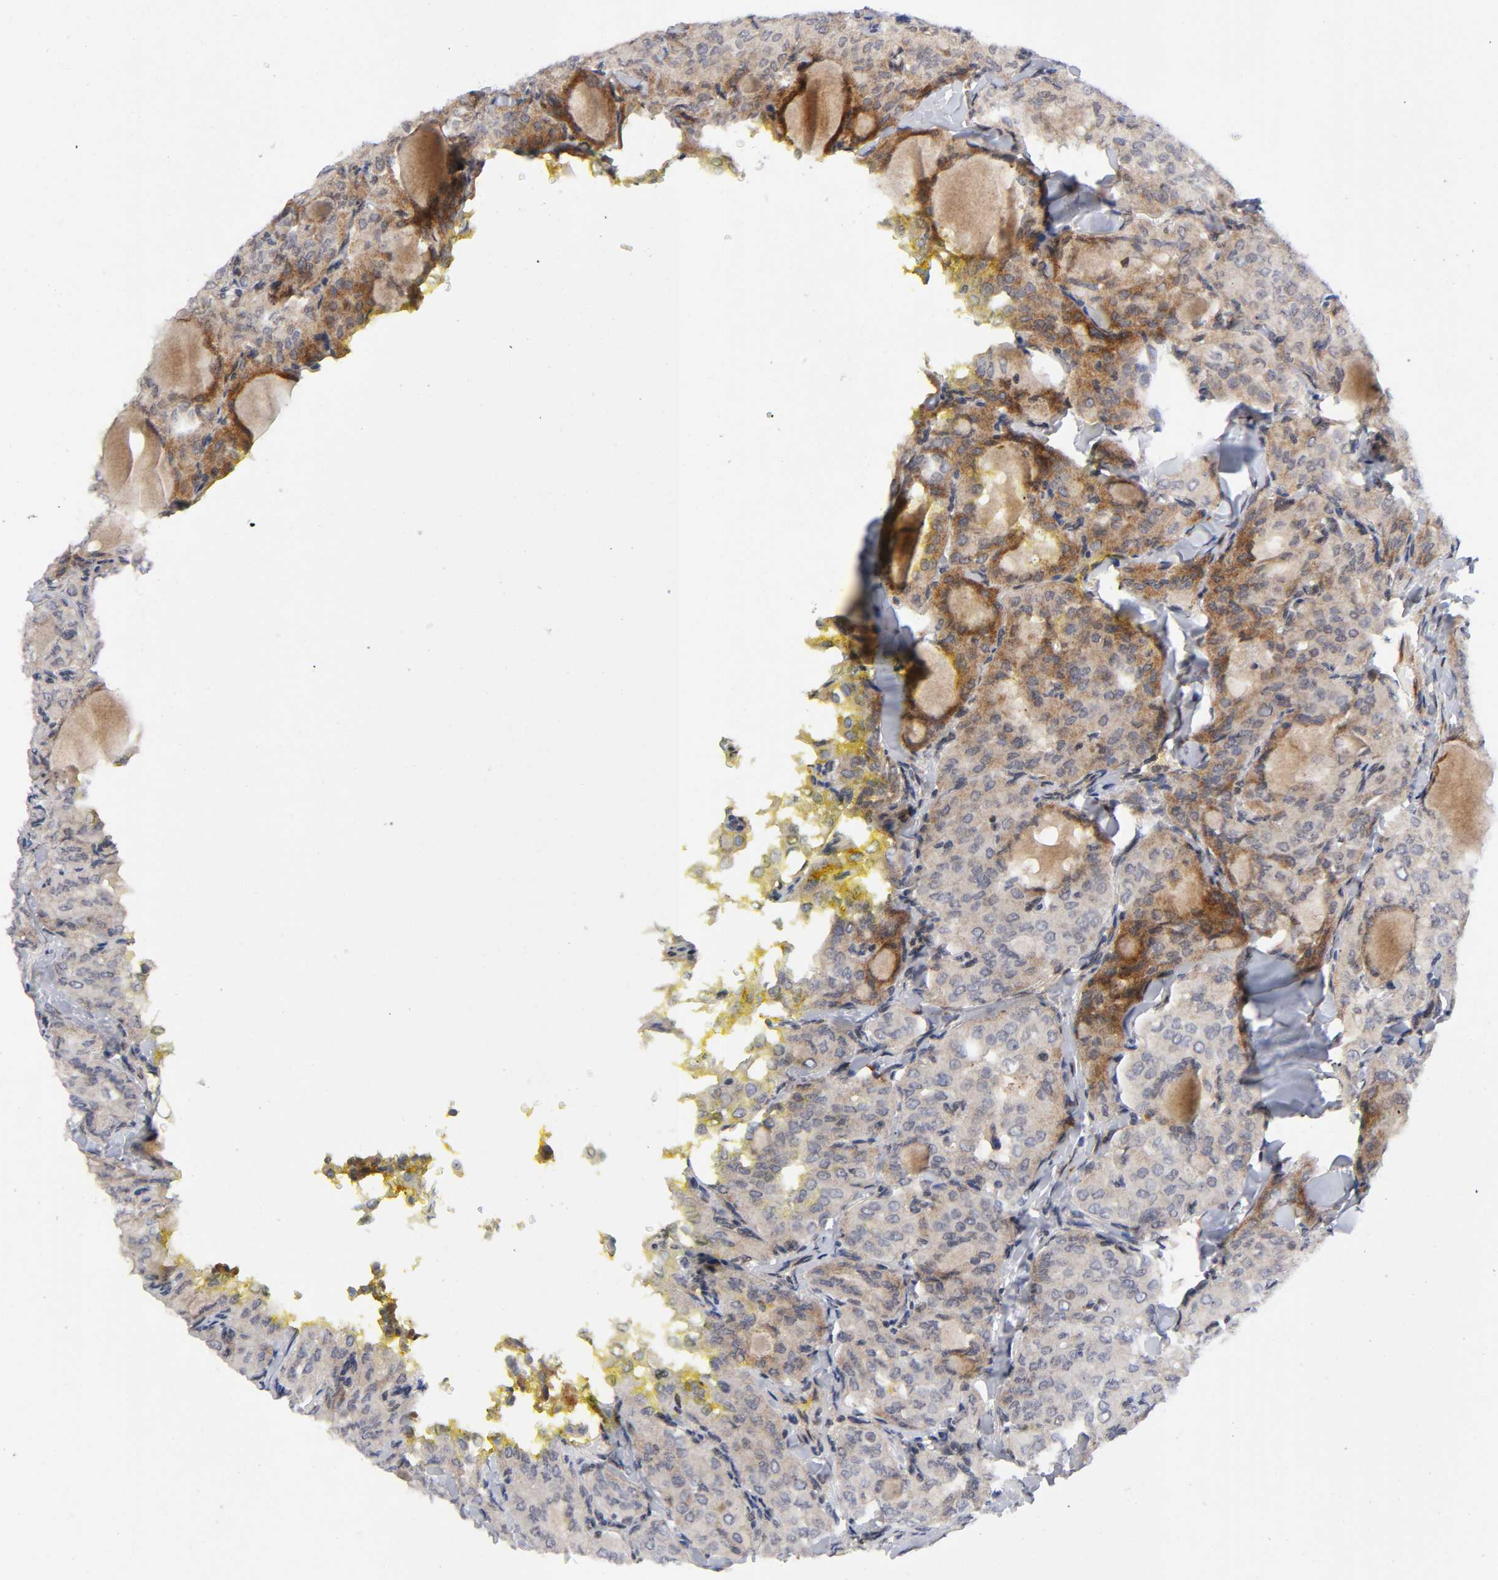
{"staining": {"intensity": "moderate", "quantity": ">75%", "location": "cytoplasmic/membranous"}, "tissue": "thyroid cancer", "cell_type": "Tumor cells", "image_type": "cancer", "snomed": [{"axis": "morphology", "description": "Papillary adenocarcinoma, NOS"}, {"axis": "topography", "description": "Thyroid gland"}], "caption": "Protein staining of papillary adenocarcinoma (thyroid) tissue exhibits moderate cytoplasmic/membranous positivity in approximately >75% of tumor cells. Immunohistochemistry (ihc) stains the protein of interest in brown and the nuclei are stained blue.", "gene": "EIF5", "patient": {"sex": "male", "age": 20}}